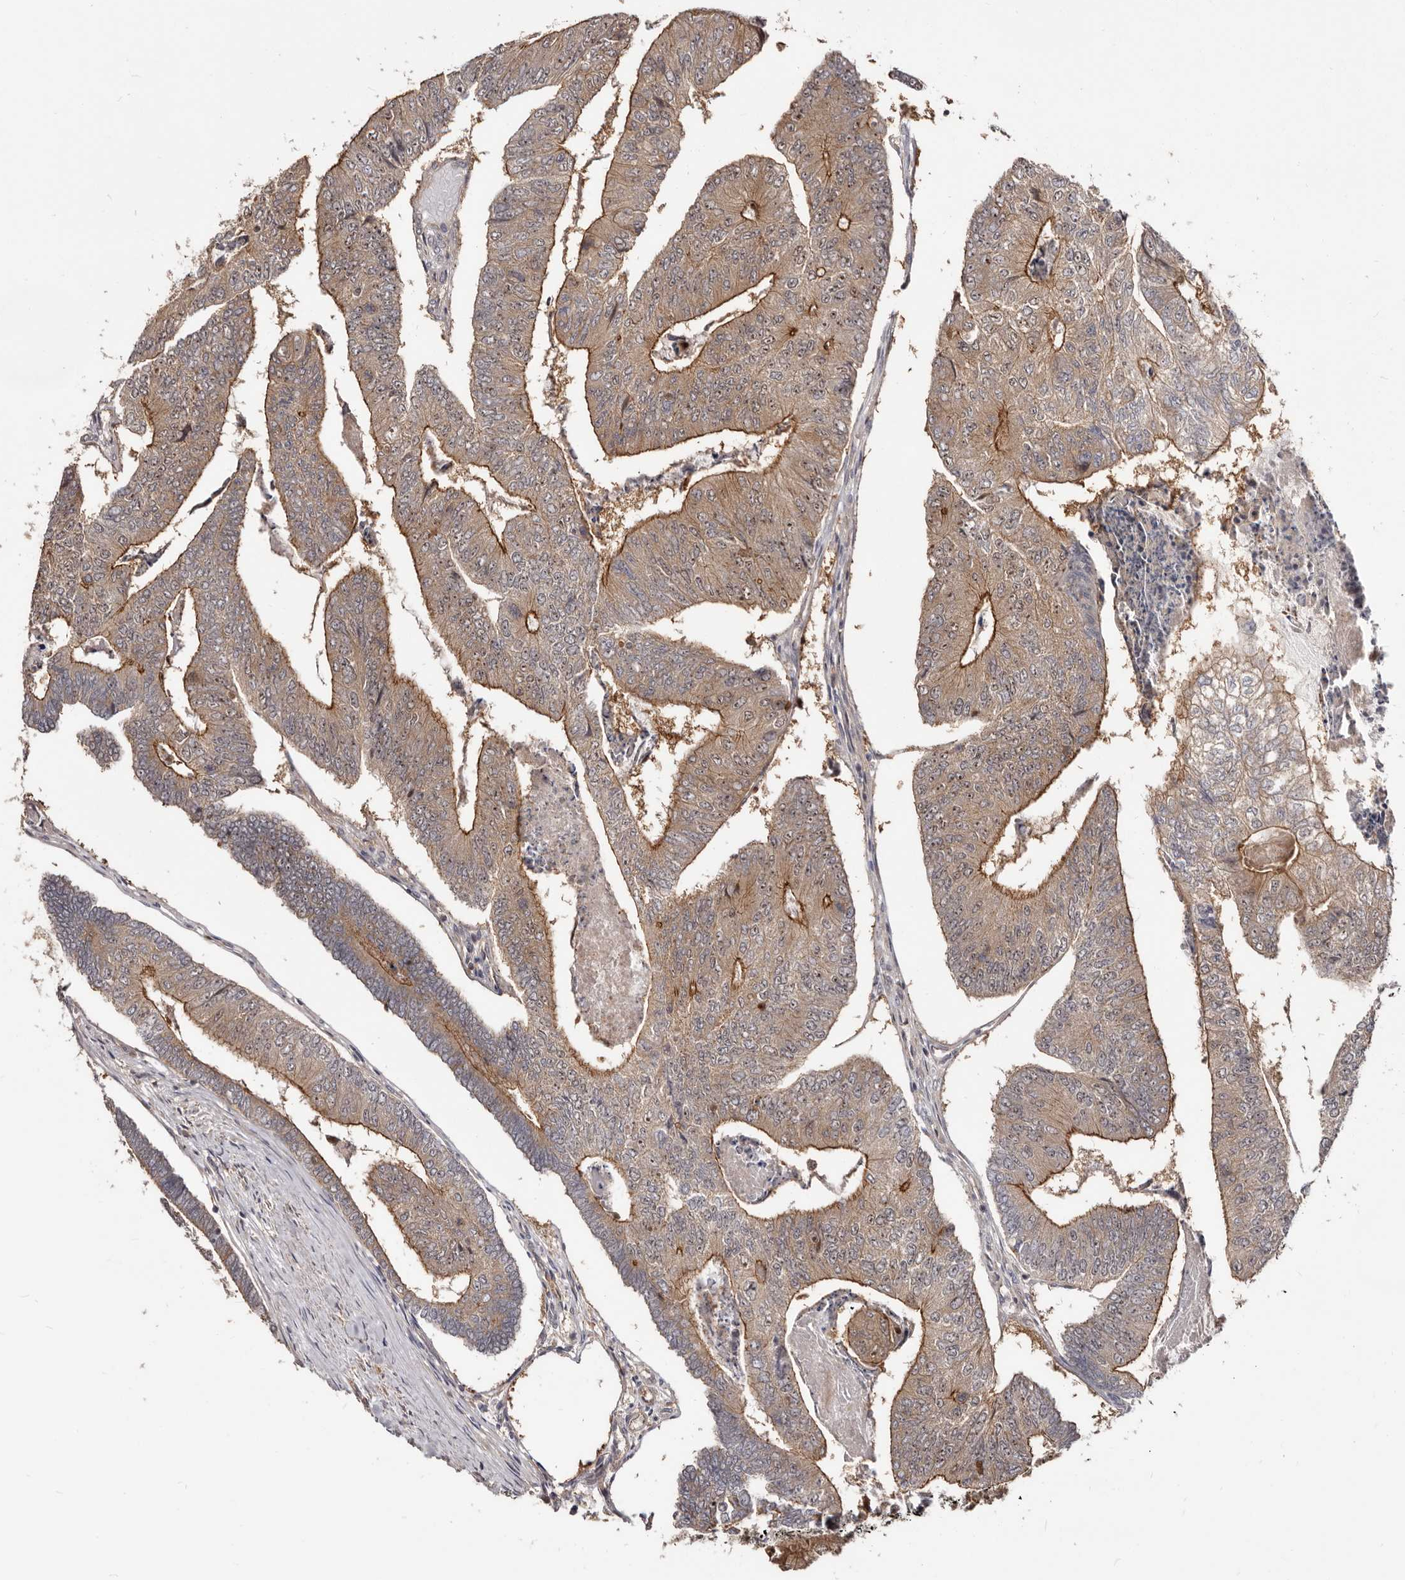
{"staining": {"intensity": "moderate", "quantity": ">75%", "location": "cytoplasmic/membranous"}, "tissue": "colorectal cancer", "cell_type": "Tumor cells", "image_type": "cancer", "snomed": [{"axis": "morphology", "description": "Adenocarcinoma, NOS"}, {"axis": "topography", "description": "Colon"}], "caption": "A micrograph of human colorectal adenocarcinoma stained for a protein exhibits moderate cytoplasmic/membranous brown staining in tumor cells.", "gene": "GPATCH4", "patient": {"sex": "female", "age": 67}}